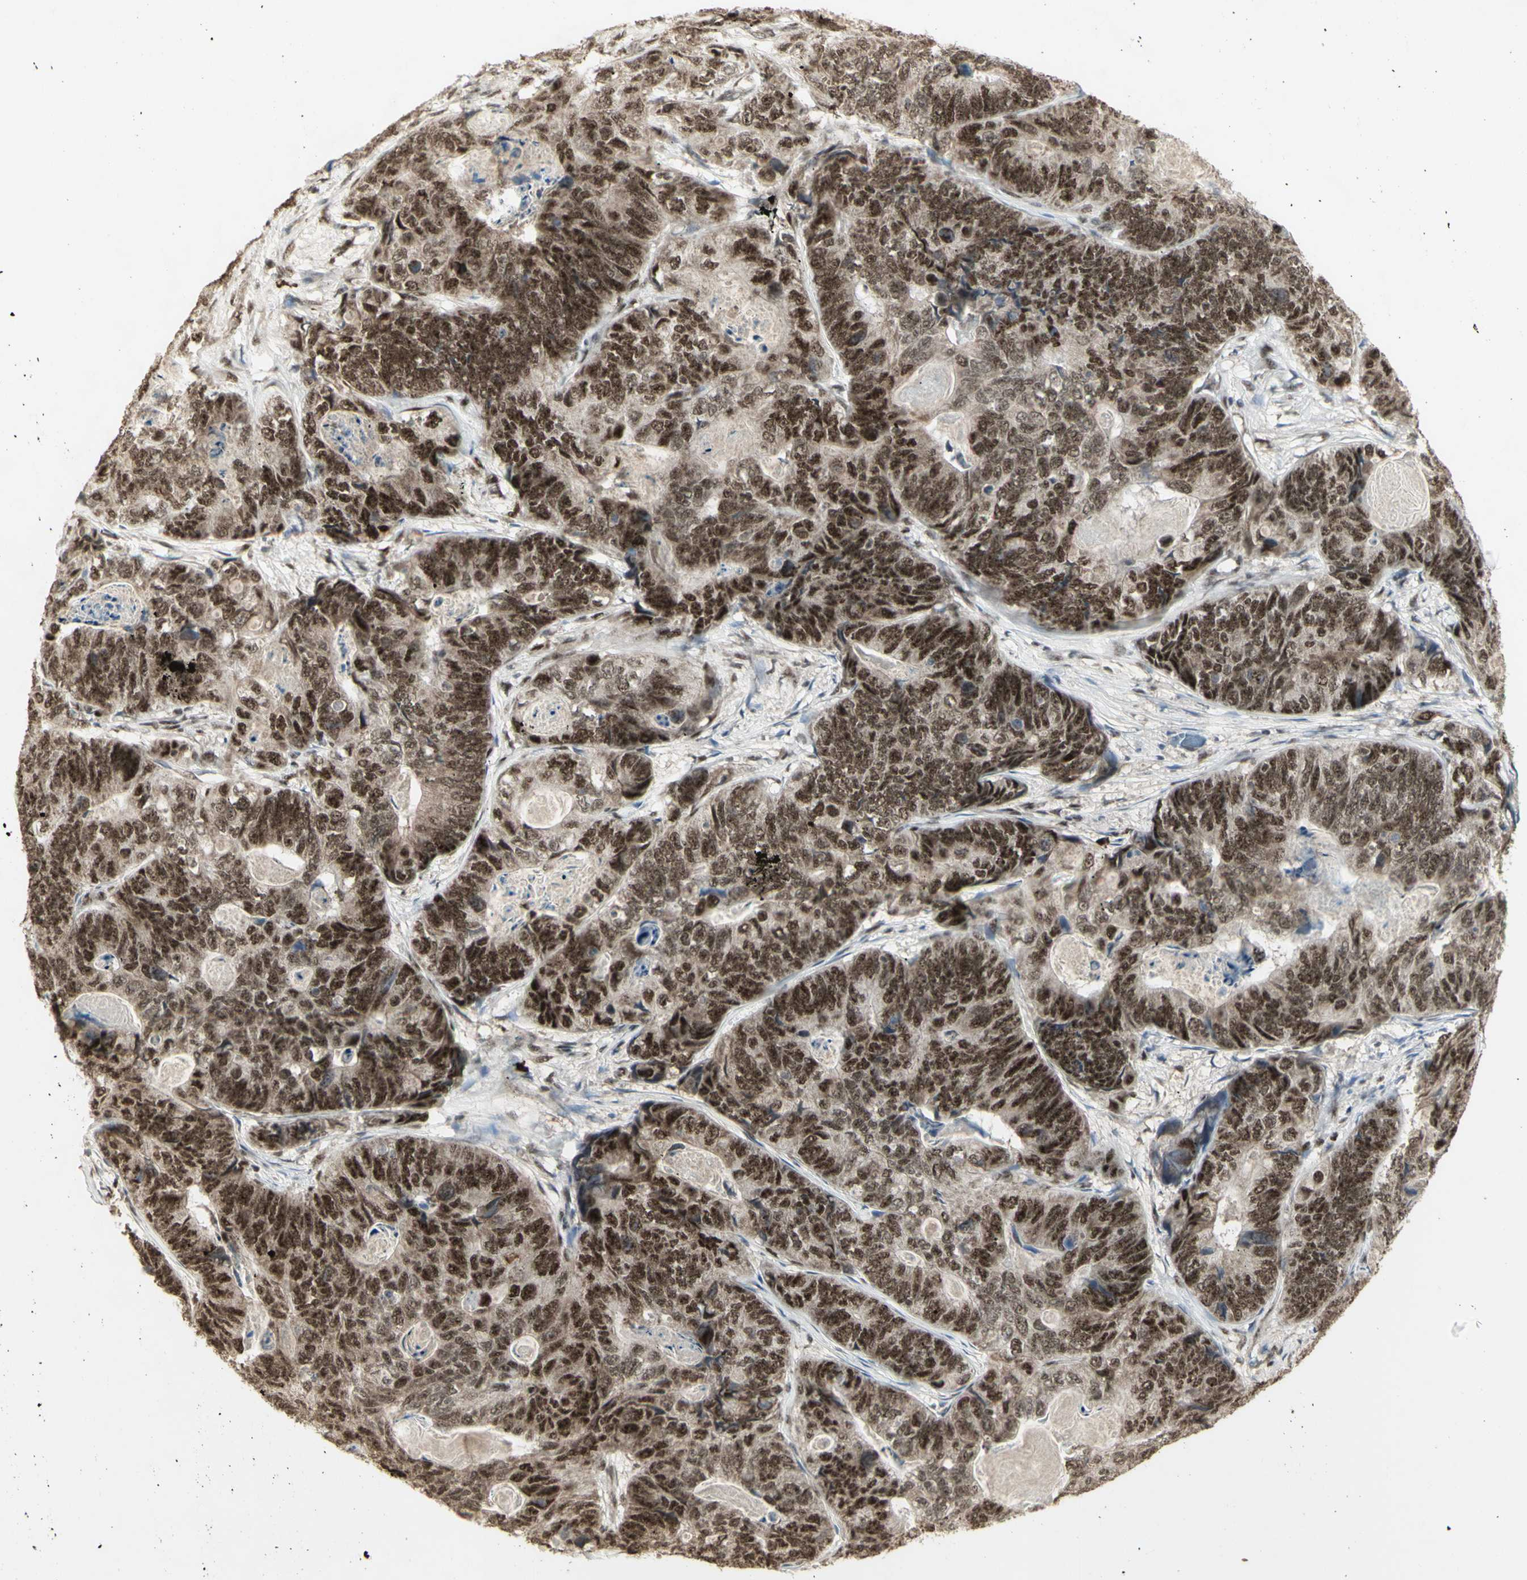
{"staining": {"intensity": "moderate", "quantity": ">75%", "location": "nuclear"}, "tissue": "stomach cancer", "cell_type": "Tumor cells", "image_type": "cancer", "snomed": [{"axis": "morphology", "description": "Adenocarcinoma, NOS"}, {"axis": "topography", "description": "Stomach"}], "caption": "This histopathology image demonstrates stomach adenocarcinoma stained with immunohistochemistry to label a protein in brown. The nuclear of tumor cells show moderate positivity for the protein. Nuclei are counter-stained blue.", "gene": "CCNT1", "patient": {"sex": "female", "age": 89}}